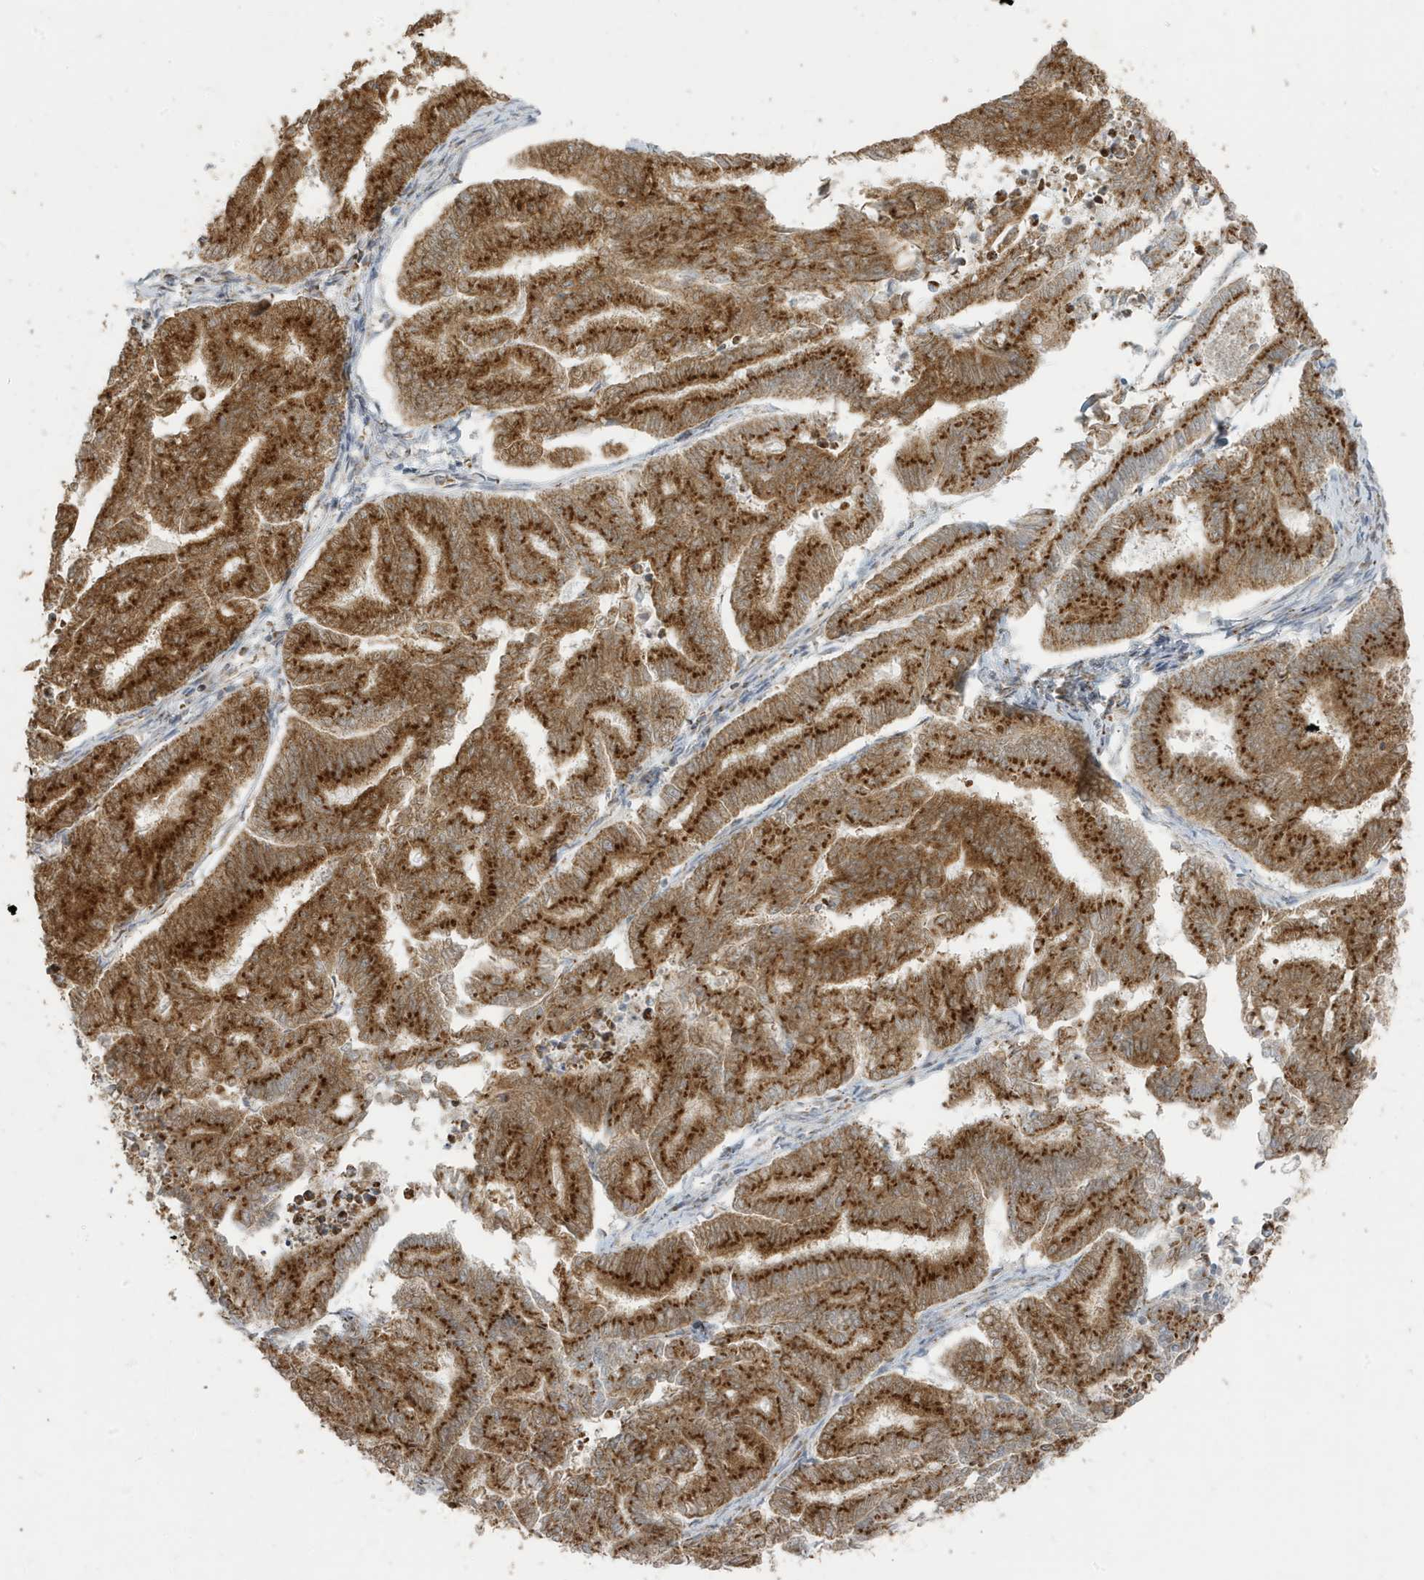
{"staining": {"intensity": "strong", "quantity": ">75%", "location": "cytoplasmic/membranous"}, "tissue": "endometrial cancer", "cell_type": "Tumor cells", "image_type": "cancer", "snomed": [{"axis": "morphology", "description": "Adenocarcinoma, NOS"}, {"axis": "topography", "description": "Endometrium"}], "caption": "High-magnification brightfield microscopy of endometrial adenocarcinoma stained with DAB (3,3'-diaminobenzidine) (brown) and counterstained with hematoxylin (blue). tumor cells exhibit strong cytoplasmic/membranous positivity is identified in approximately>75% of cells.", "gene": "GOLGA4", "patient": {"sex": "female", "age": 79}}